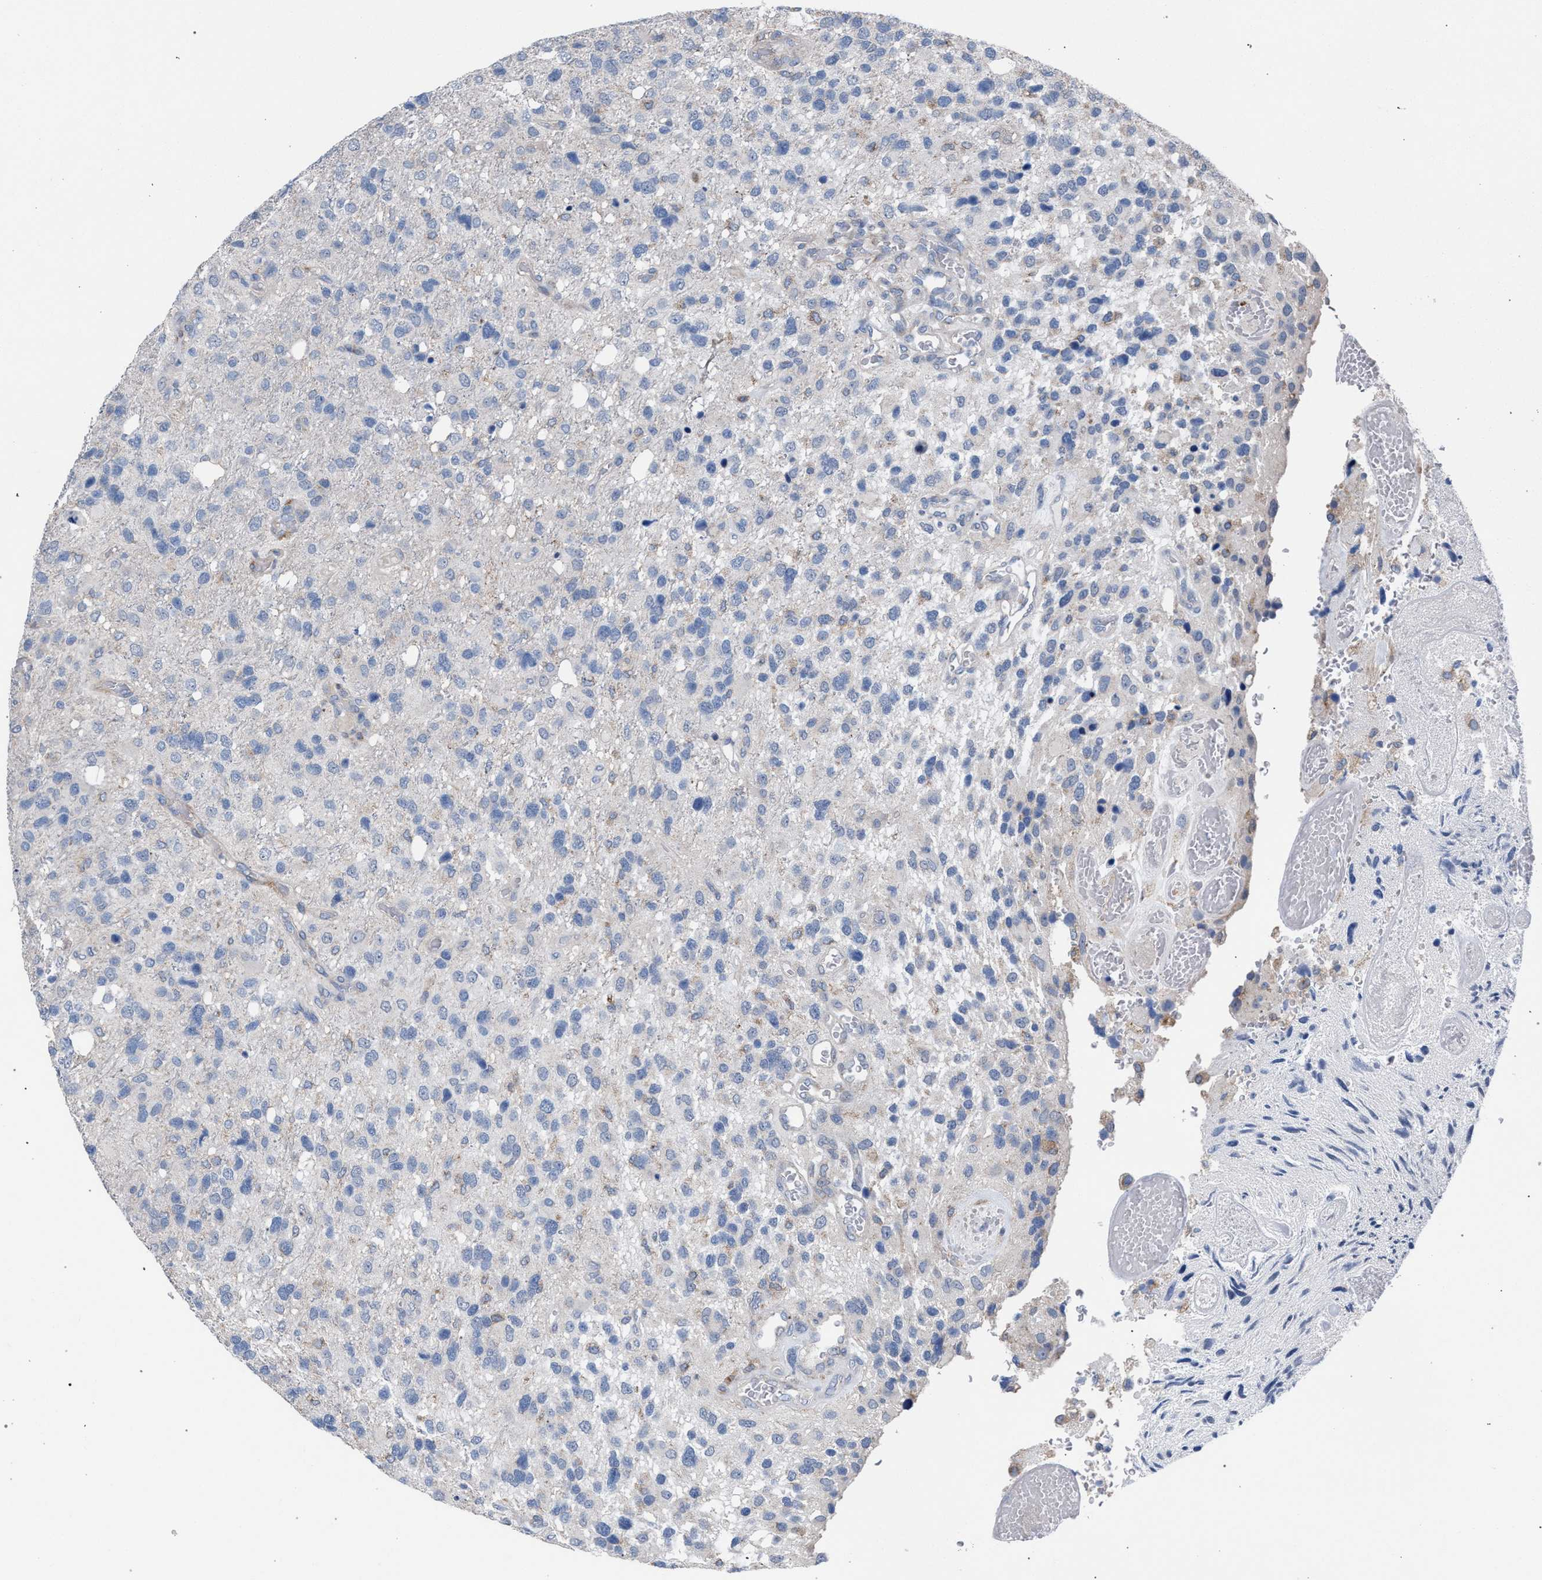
{"staining": {"intensity": "negative", "quantity": "none", "location": "none"}, "tissue": "glioma", "cell_type": "Tumor cells", "image_type": "cancer", "snomed": [{"axis": "morphology", "description": "Glioma, malignant, High grade"}, {"axis": "topography", "description": "Brain"}], "caption": "Micrograph shows no protein staining in tumor cells of malignant high-grade glioma tissue.", "gene": "RNF135", "patient": {"sex": "female", "age": 58}}